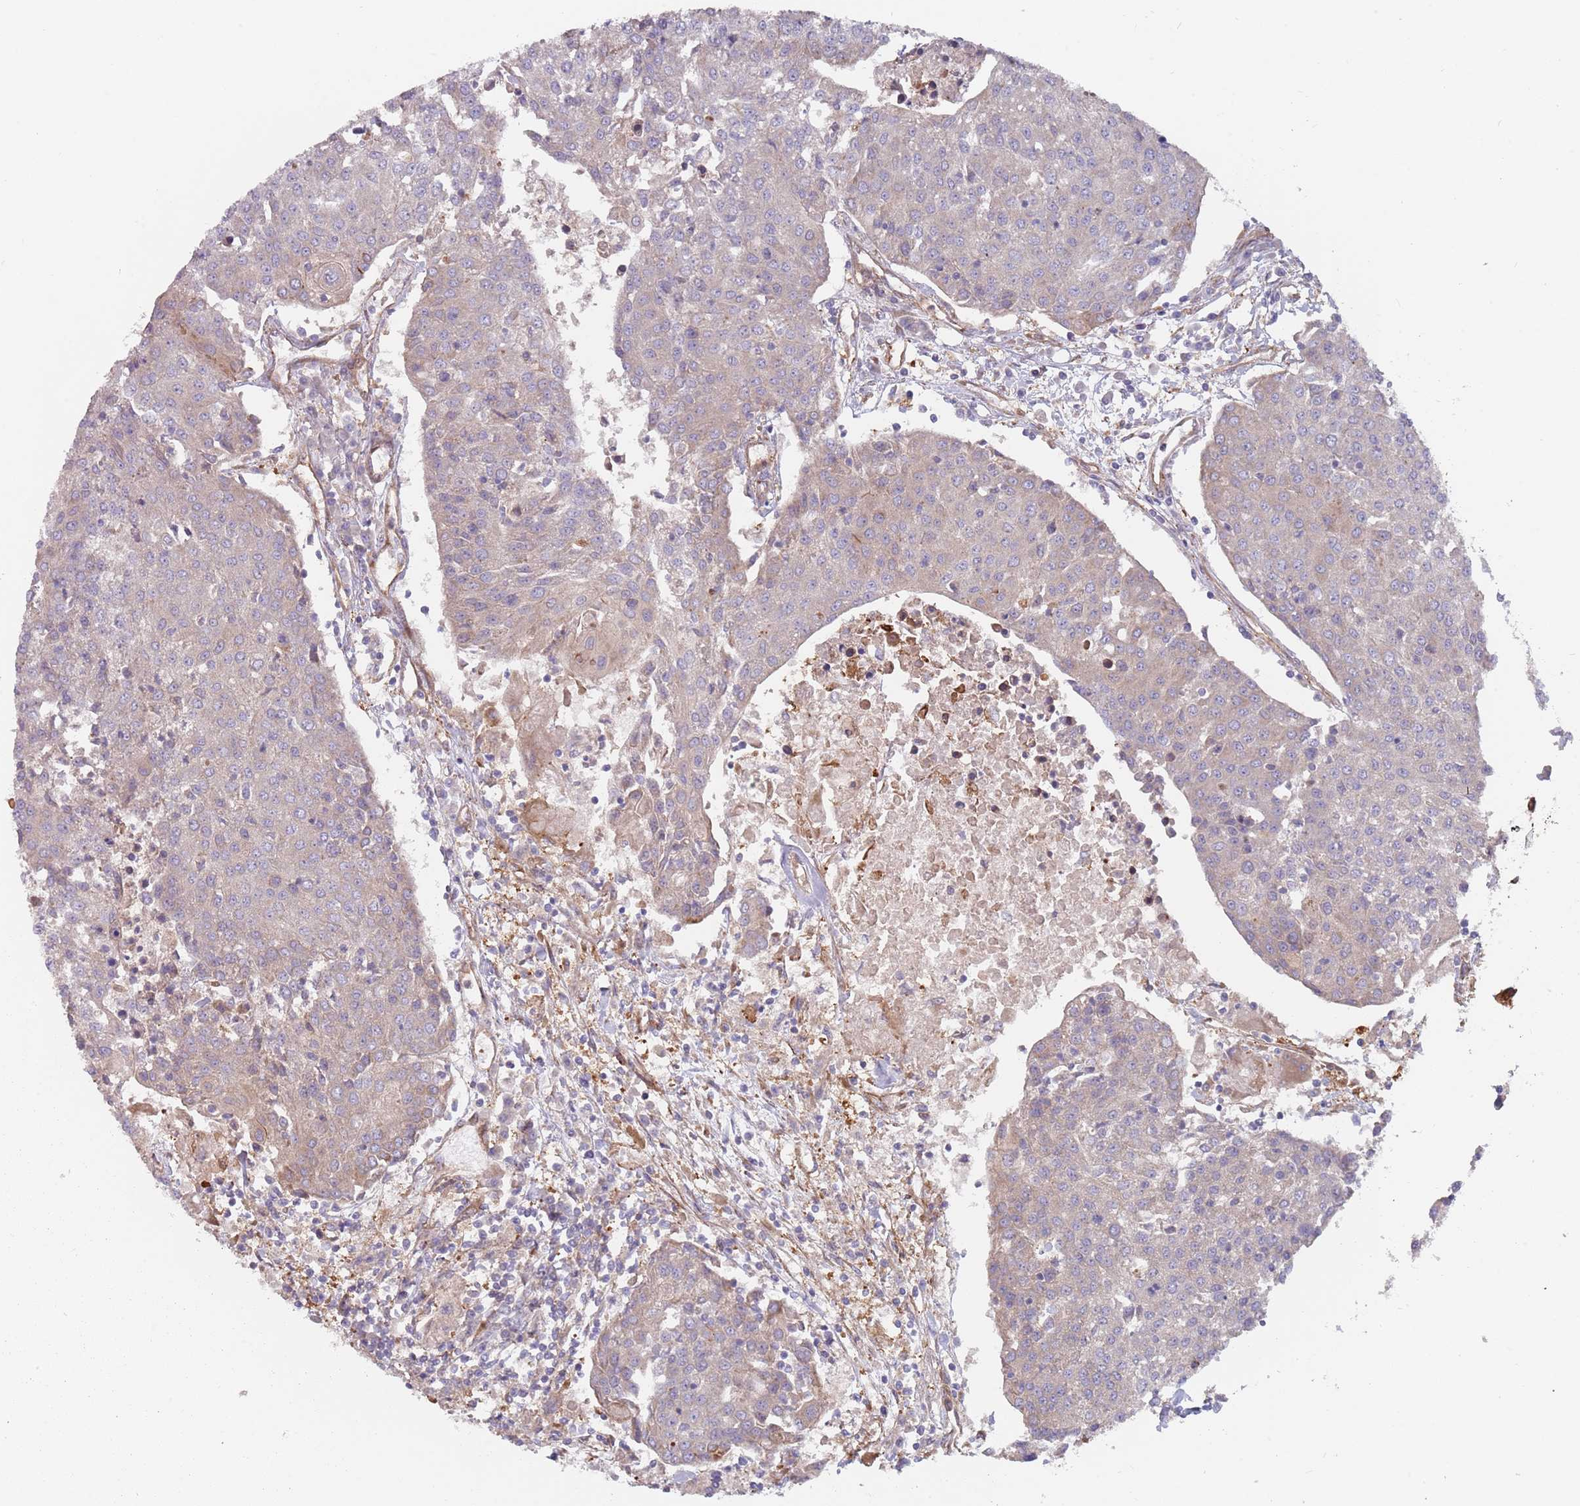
{"staining": {"intensity": "negative", "quantity": "none", "location": "none"}, "tissue": "urothelial cancer", "cell_type": "Tumor cells", "image_type": "cancer", "snomed": [{"axis": "morphology", "description": "Urothelial carcinoma, High grade"}, {"axis": "topography", "description": "Urinary bladder"}], "caption": "This is an immunohistochemistry image of high-grade urothelial carcinoma. There is no expression in tumor cells.", "gene": "SPDL1", "patient": {"sex": "female", "age": 85}}